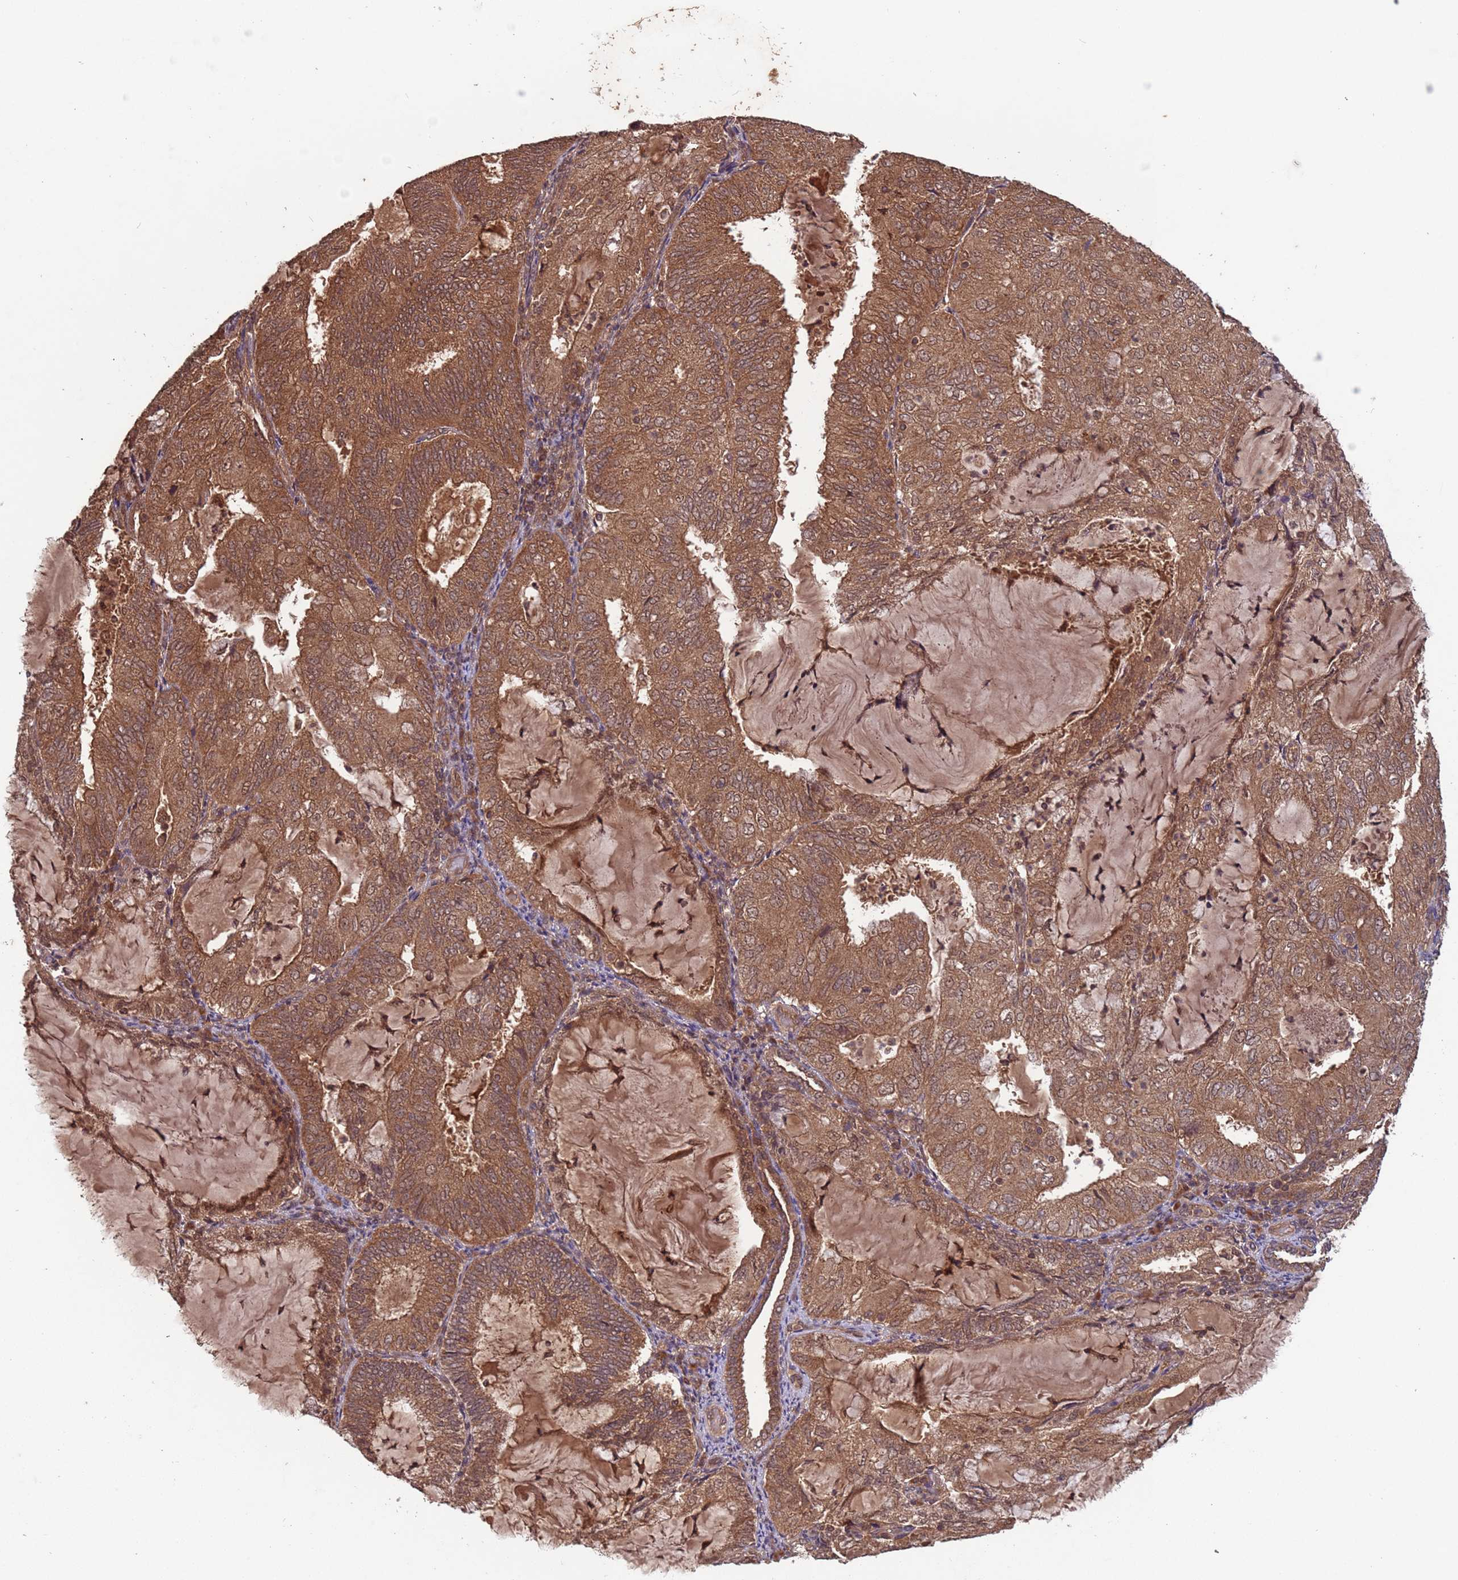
{"staining": {"intensity": "moderate", "quantity": ">75%", "location": "cytoplasmic/membranous"}, "tissue": "endometrial cancer", "cell_type": "Tumor cells", "image_type": "cancer", "snomed": [{"axis": "morphology", "description": "Adenocarcinoma, NOS"}, {"axis": "topography", "description": "Endometrium"}], "caption": "Moderate cytoplasmic/membranous positivity is identified in approximately >75% of tumor cells in endometrial cancer.", "gene": "ERI1", "patient": {"sex": "female", "age": 81}}